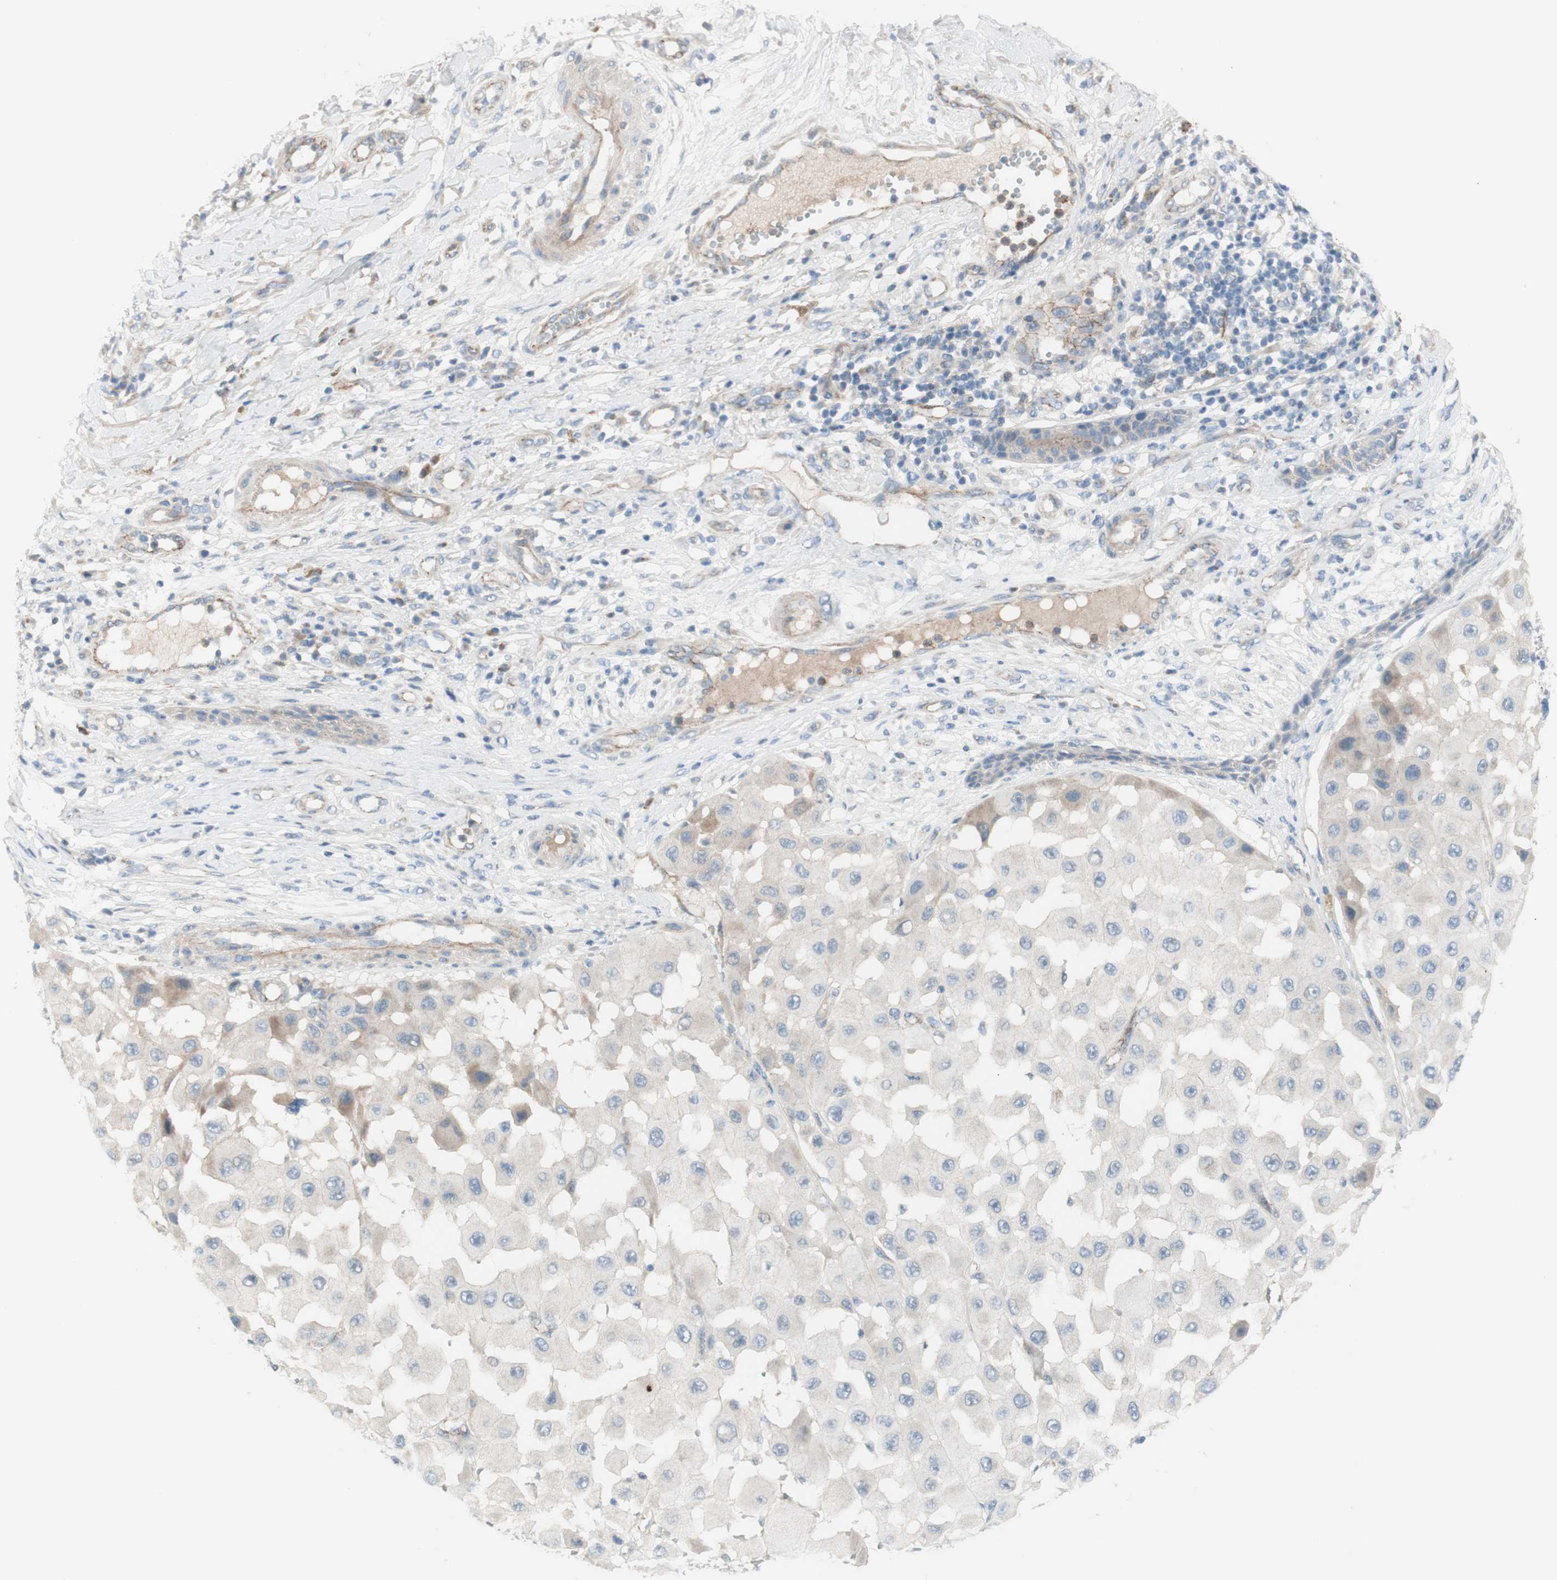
{"staining": {"intensity": "weak", "quantity": "25%-75%", "location": "cytoplasmic/membranous"}, "tissue": "melanoma", "cell_type": "Tumor cells", "image_type": "cancer", "snomed": [{"axis": "morphology", "description": "Malignant melanoma, NOS"}, {"axis": "topography", "description": "Skin"}], "caption": "High-magnification brightfield microscopy of malignant melanoma stained with DAB (brown) and counterstained with hematoxylin (blue). tumor cells exhibit weak cytoplasmic/membranous positivity is appreciated in about25%-75% of cells.", "gene": "TJP1", "patient": {"sex": "female", "age": 81}}